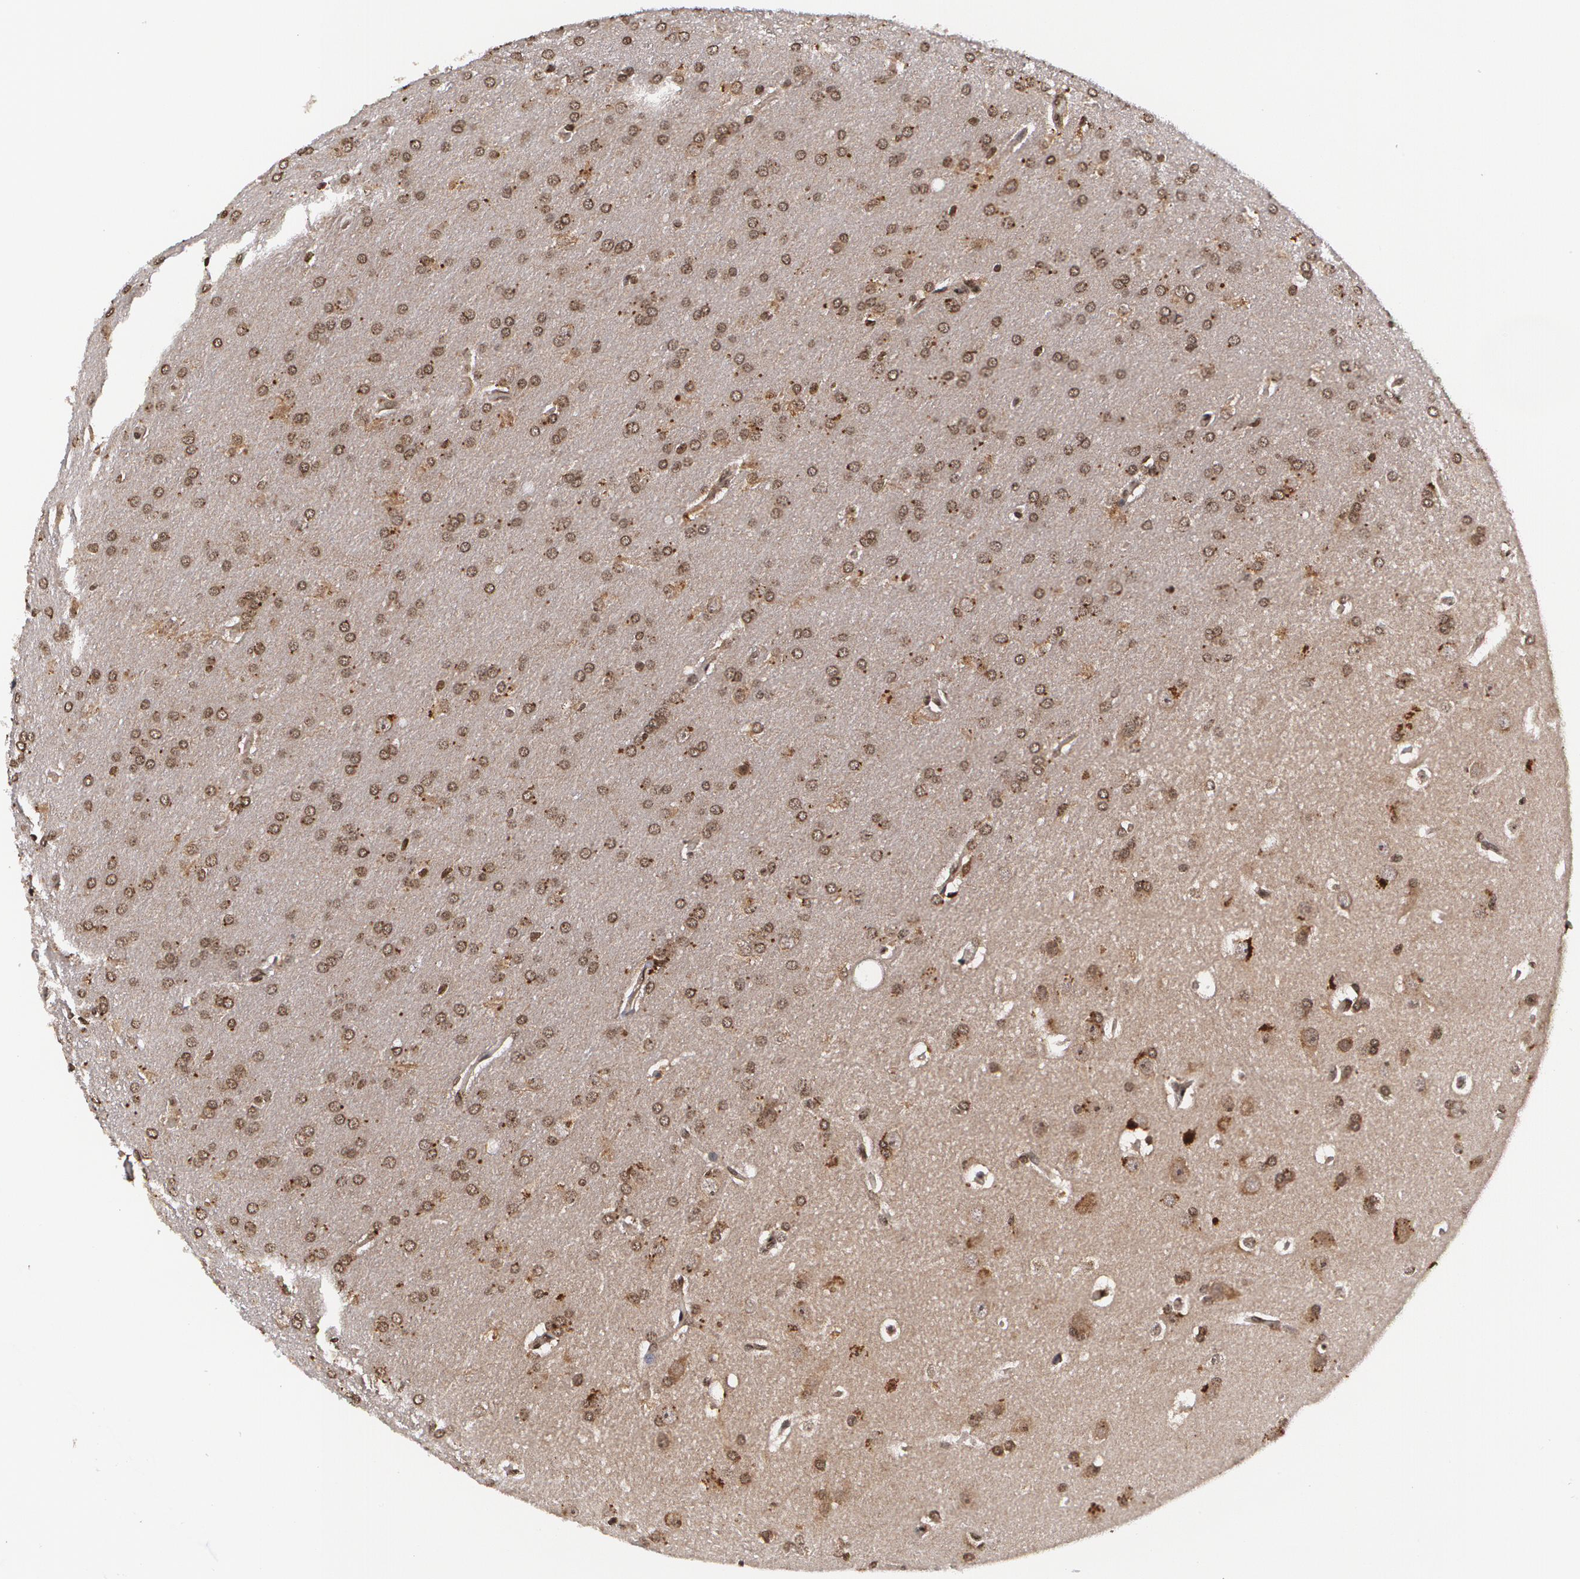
{"staining": {"intensity": "moderate", "quantity": ">75%", "location": "nuclear"}, "tissue": "glioma", "cell_type": "Tumor cells", "image_type": "cancer", "snomed": [{"axis": "morphology", "description": "Glioma, malignant, Low grade"}, {"axis": "topography", "description": "Brain"}], "caption": "Glioma stained for a protein (brown) exhibits moderate nuclear positive positivity in approximately >75% of tumor cells.", "gene": "MVP", "patient": {"sex": "female", "age": 32}}